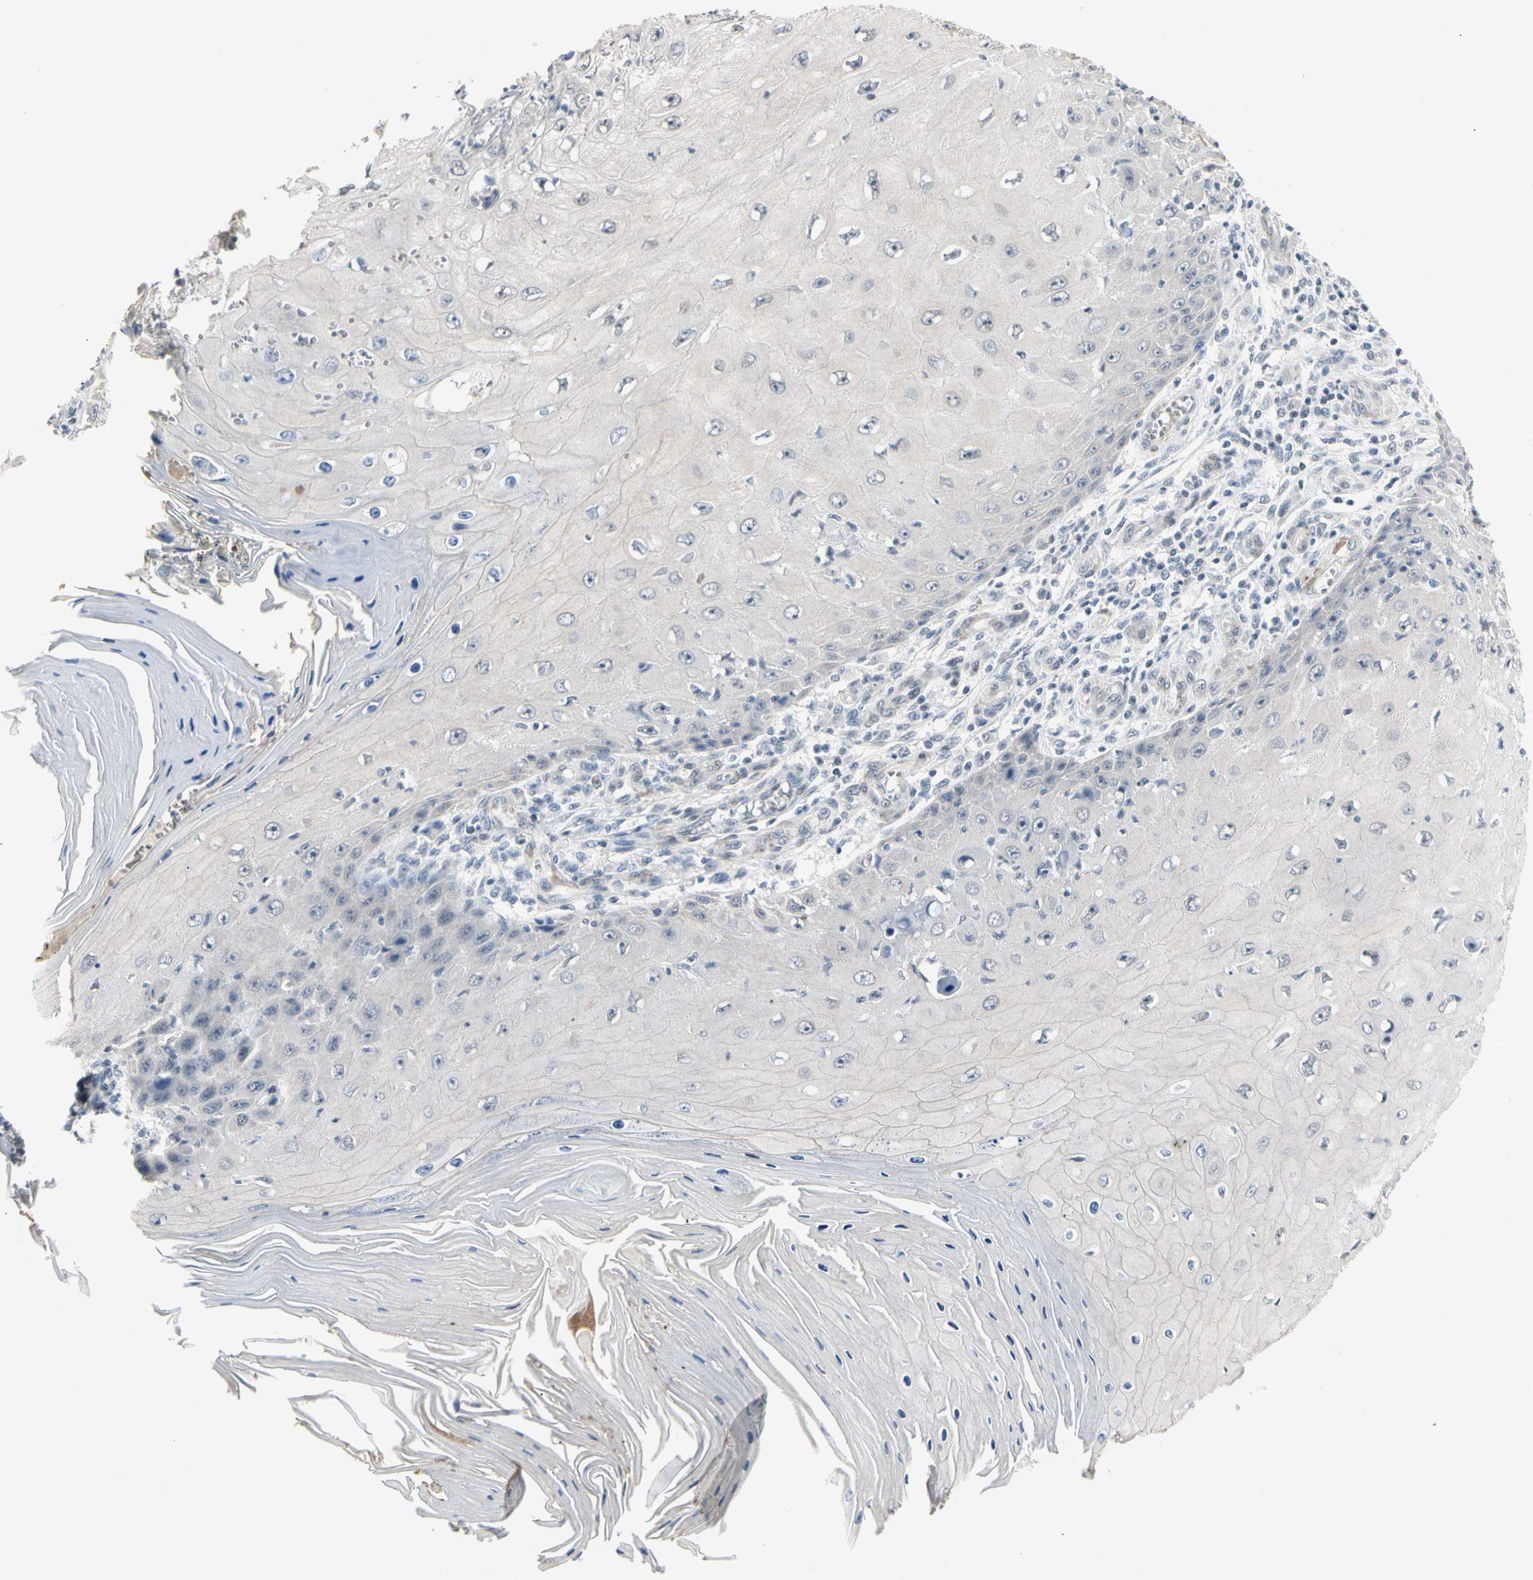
{"staining": {"intensity": "negative", "quantity": "none", "location": "none"}, "tissue": "skin cancer", "cell_type": "Tumor cells", "image_type": "cancer", "snomed": [{"axis": "morphology", "description": "Squamous cell carcinoma, NOS"}, {"axis": "topography", "description": "Skin"}], "caption": "Tumor cells show no significant staining in skin squamous cell carcinoma.", "gene": "GREM1", "patient": {"sex": "female", "age": 73}}